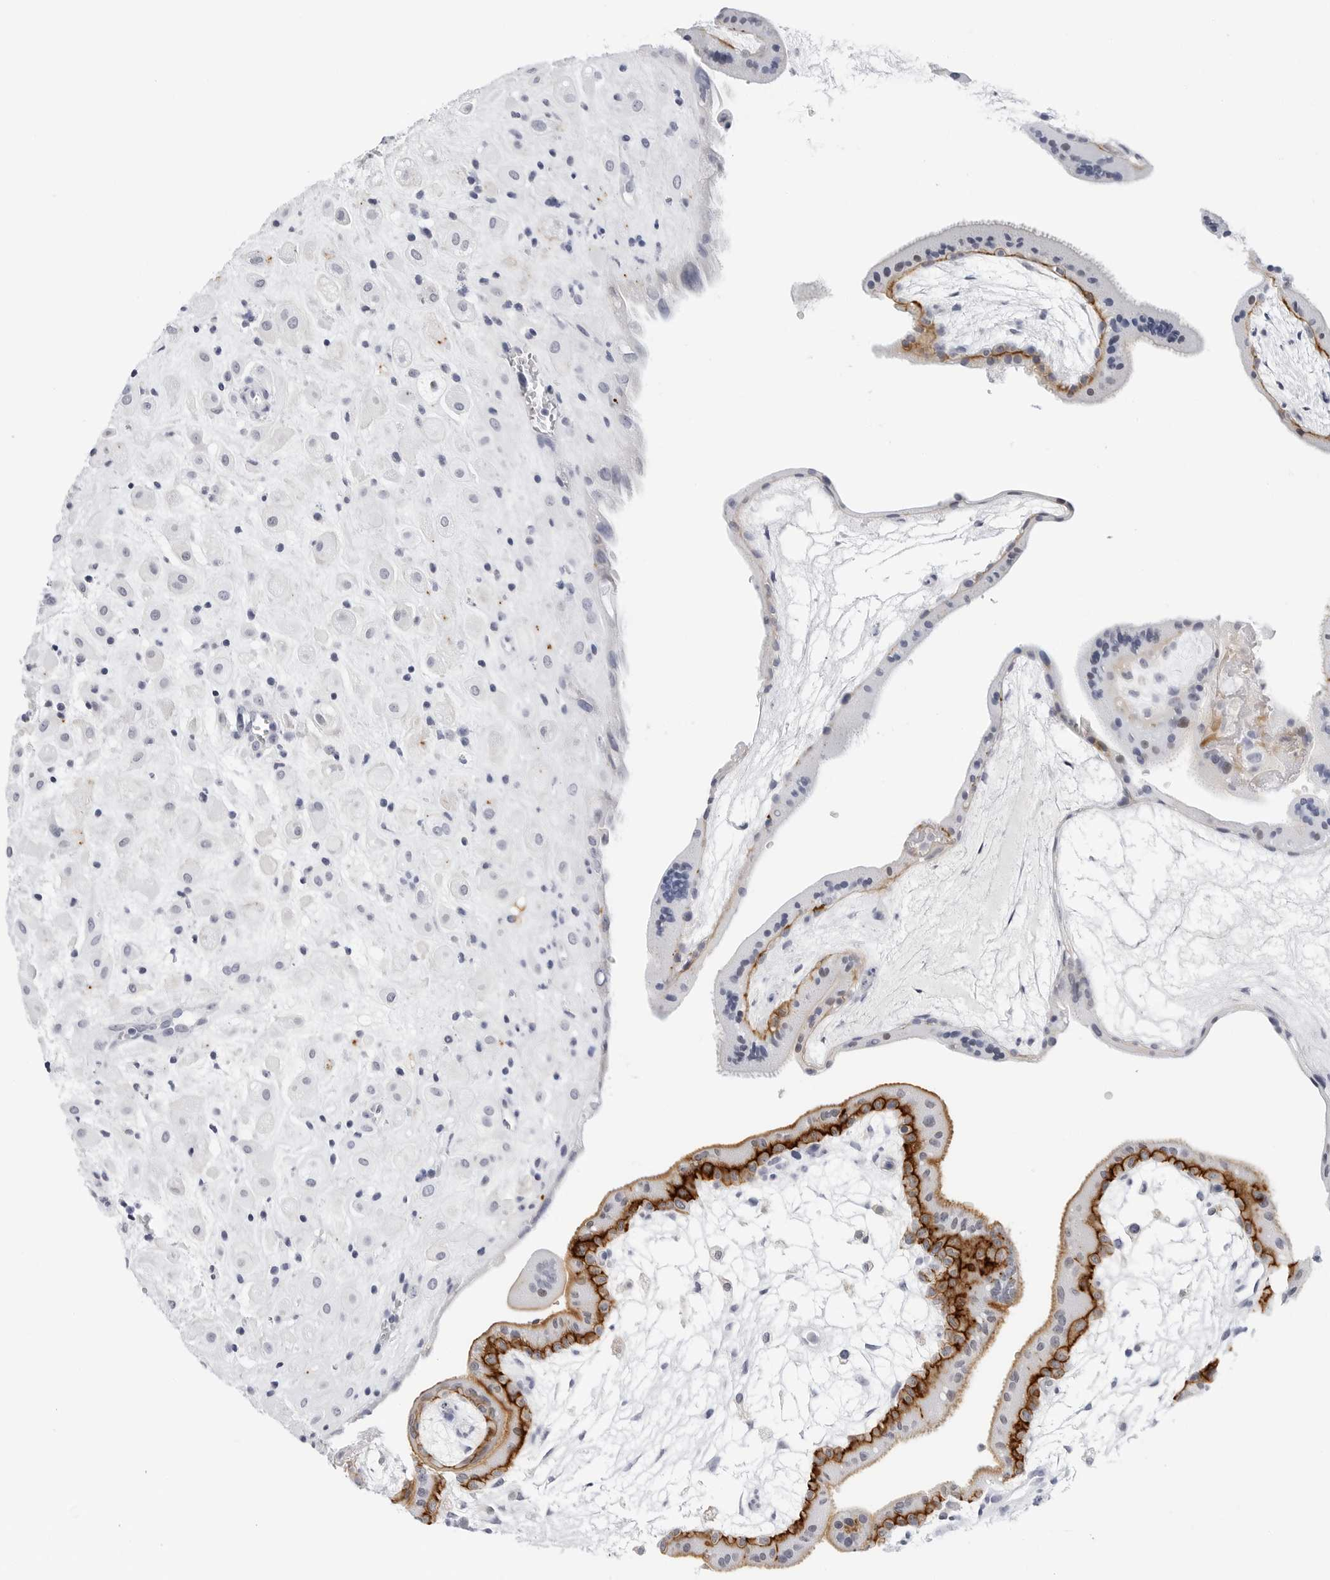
{"staining": {"intensity": "negative", "quantity": "none", "location": "none"}, "tissue": "placenta", "cell_type": "Decidual cells", "image_type": "normal", "snomed": [{"axis": "morphology", "description": "Normal tissue, NOS"}, {"axis": "topography", "description": "Placenta"}], "caption": "Immunohistochemistry of normal placenta shows no positivity in decidual cells. Brightfield microscopy of immunohistochemistry stained with DAB (3,3'-diaminobenzidine) (brown) and hematoxylin (blue), captured at high magnification.", "gene": "SLC19A1", "patient": {"sex": "female", "age": 35}}